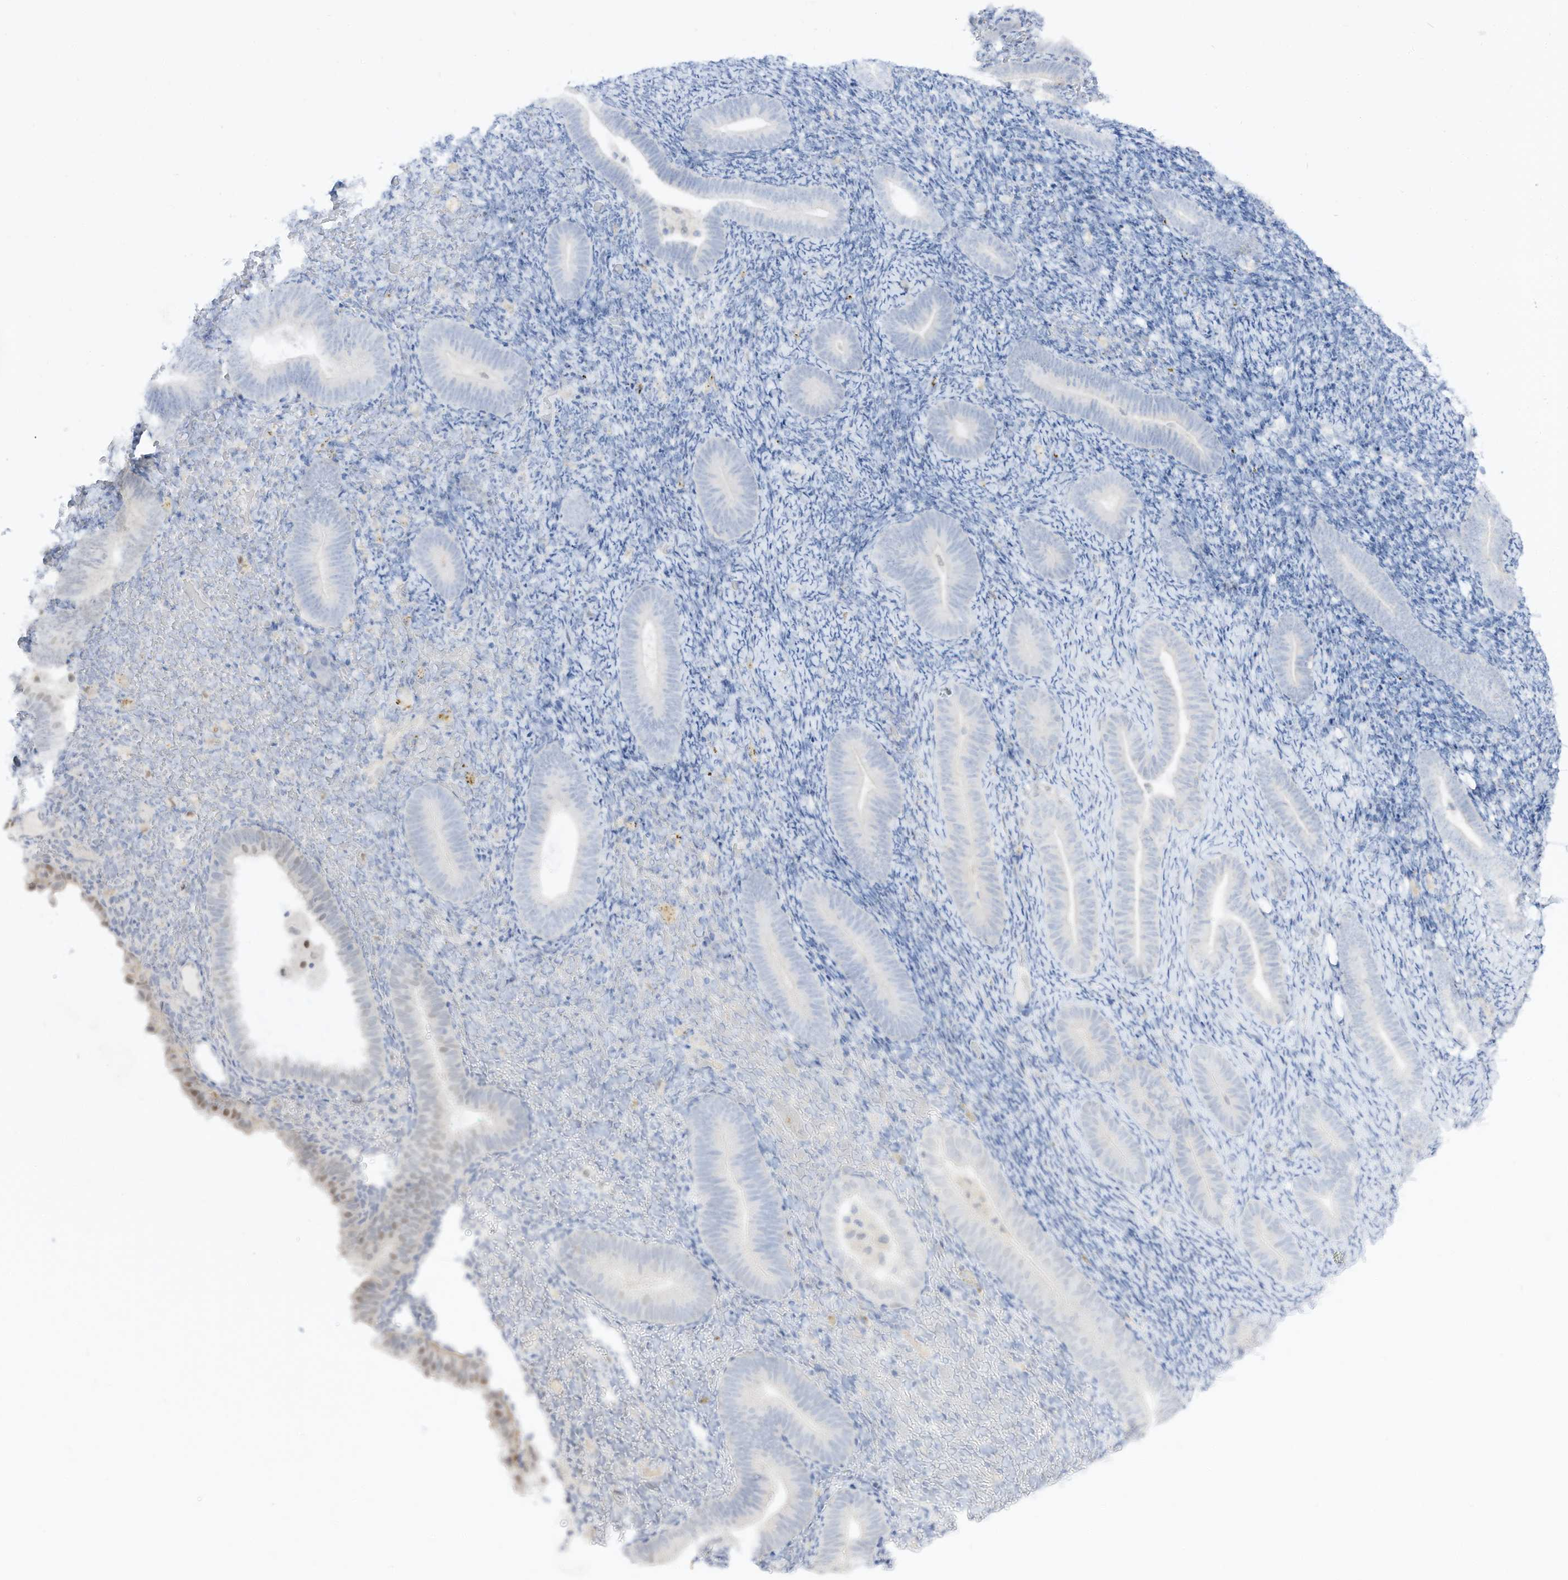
{"staining": {"intensity": "negative", "quantity": "none", "location": "none"}, "tissue": "endometrium", "cell_type": "Cells in endometrial stroma", "image_type": "normal", "snomed": [{"axis": "morphology", "description": "Normal tissue, NOS"}, {"axis": "topography", "description": "Endometrium"}], "caption": "Protein analysis of normal endometrium shows no significant staining in cells in endometrial stroma. Brightfield microscopy of immunohistochemistry stained with DAB (brown) and hematoxylin (blue), captured at high magnification.", "gene": "DMKN", "patient": {"sex": "female", "age": 51}}